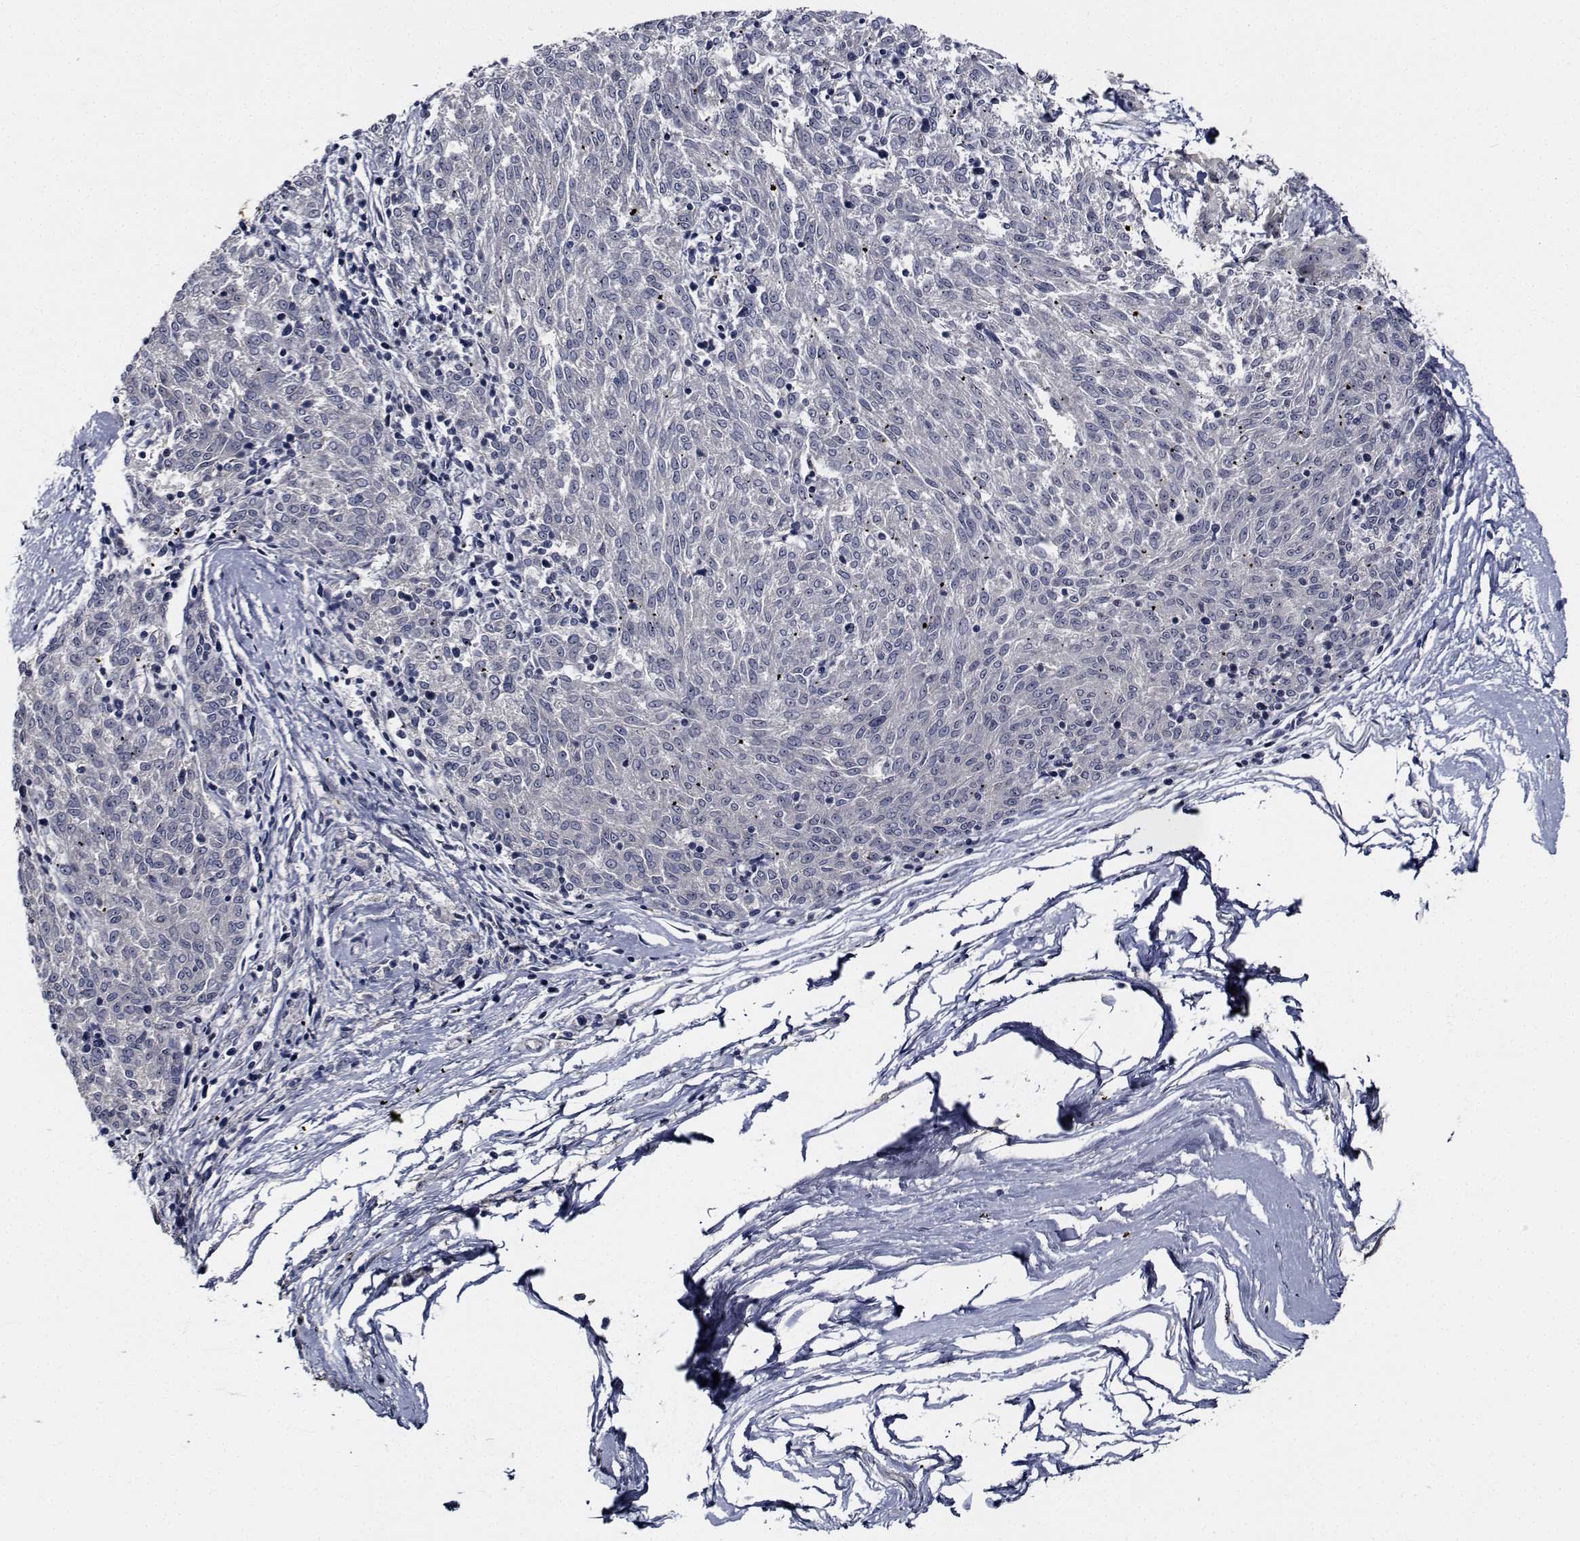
{"staining": {"intensity": "negative", "quantity": "none", "location": "none"}, "tissue": "melanoma", "cell_type": "Tumor cells", "image_type": "cancer", "snomed": [{"axis": "morphology", "description": "Malignant melanoma, NOS"}, {"axis": "topography", "description": "Skin"}], "caption": "Immunohistochemistry (IHC) of melanoma displays no expression in tumor cells. The staining is performed using DAB (3,3'-diaminobenzidine) brown chromogen with nuclei counter-stained in using hematoxylin.", "gene": "NVL", "patient": {"sex": "female", "age": 72}}